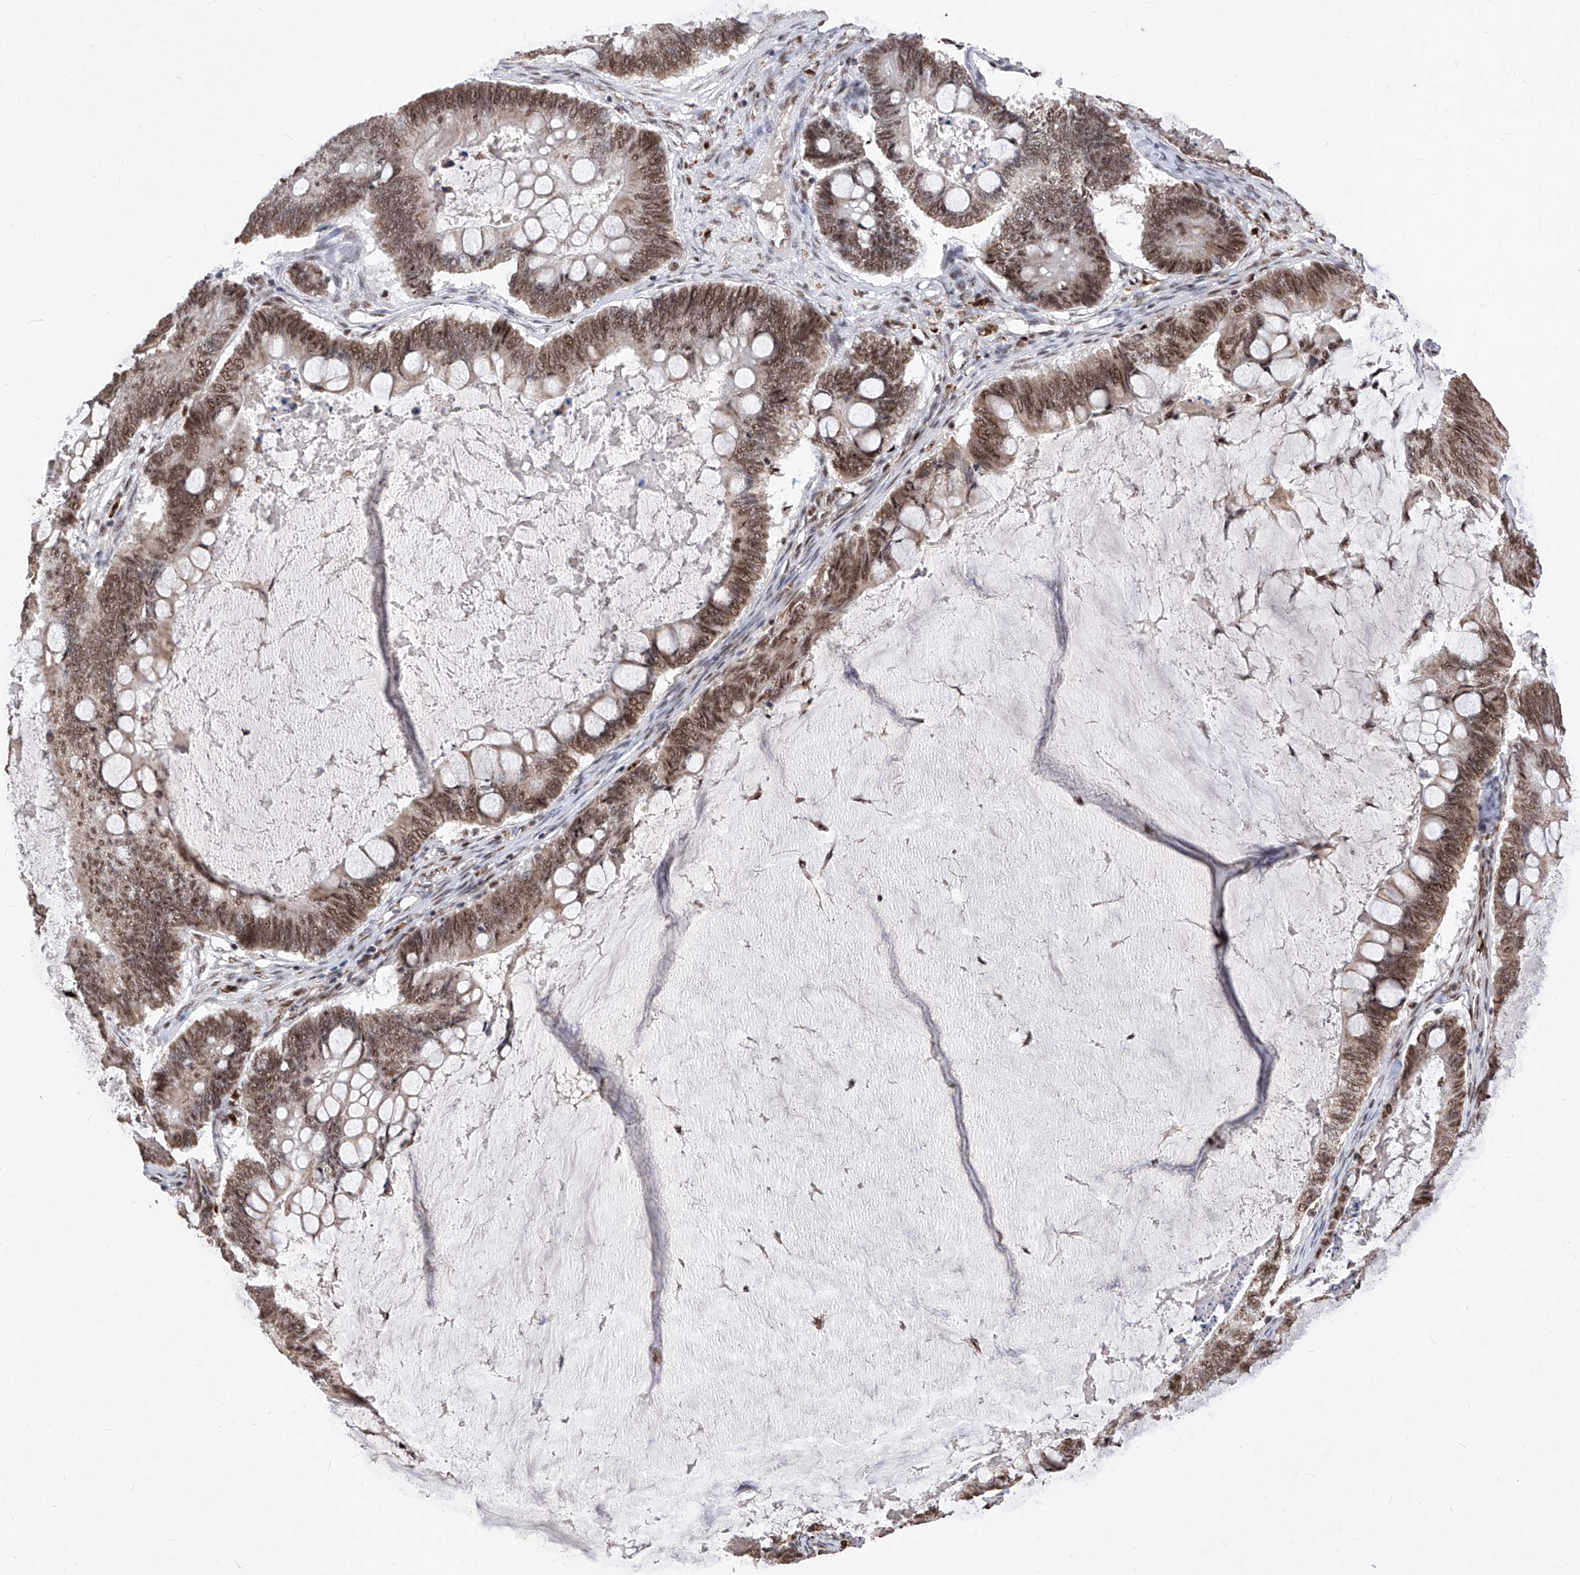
{"staining": {"intensity": "moderate", "quantity": ">75%", "location": "cytoplasmic/membranous,nuclear"}, "tissue": "ovarian cancer", "cell_type": "Tumor cells", "image_type": "cancer", "snomed": [{"axis": "morphology", "description": "Cystadenocarcinoma, mucinous, NOS"}, {"axis": "topography", "description": "Ovary"}], "caption": "A micrograph showing moderate cytoplasmic/membranous and nuclear positivity in about >75% of tumor cells in mucinous cystadenocarcinoma (ovarian), as visualized by brown immunohistochemical staining.", "gene": "PHF5A", "patient": {"sex": "female", "age": 61}}